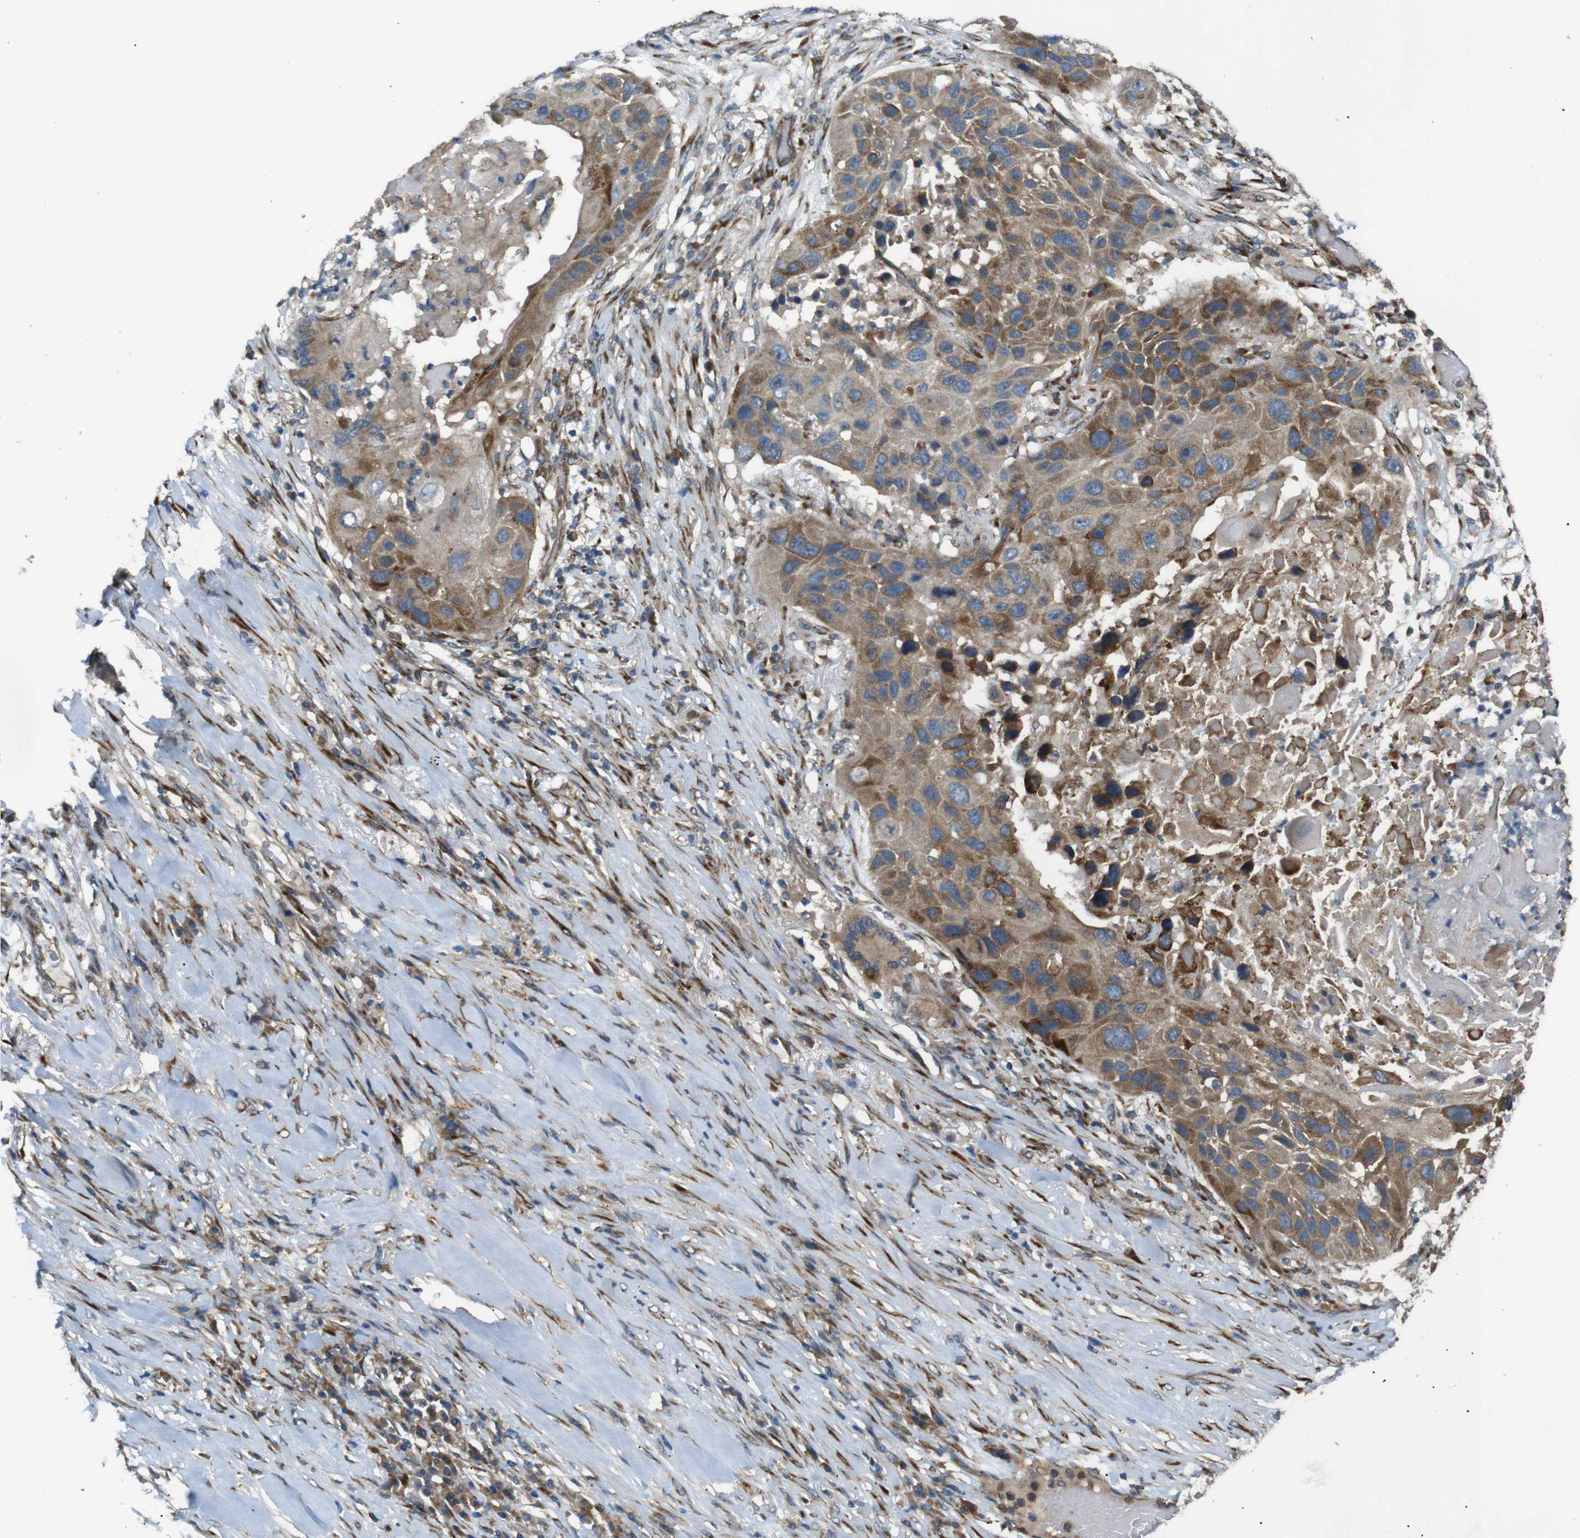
{"staining": {"intensity": "moderate", "quantity": ">75%", "location": "cytoplasmic/membranous"}, "tissue": "lung cancer", "cell_type": "Tumor cells", "image_type": "cancer", "snomed": [{"axis": "morphology", "description": "Squamous cell carcinoma, NOS"}, {"axis": "topography", "description": "Lung"}], "caption": "Tumor cells demonstrate medium levels of moderate cytoplasmic/membranous positivity in about >75% of cells in lung cancer (squamous cell carcinoma). The staining was performed using DAB, with brown indicating positive protein expression. Nuclei are stained blue with hematoxylin.", "gene": "ARHGAP24", "patient": {"sex": "male", "age": 57}}